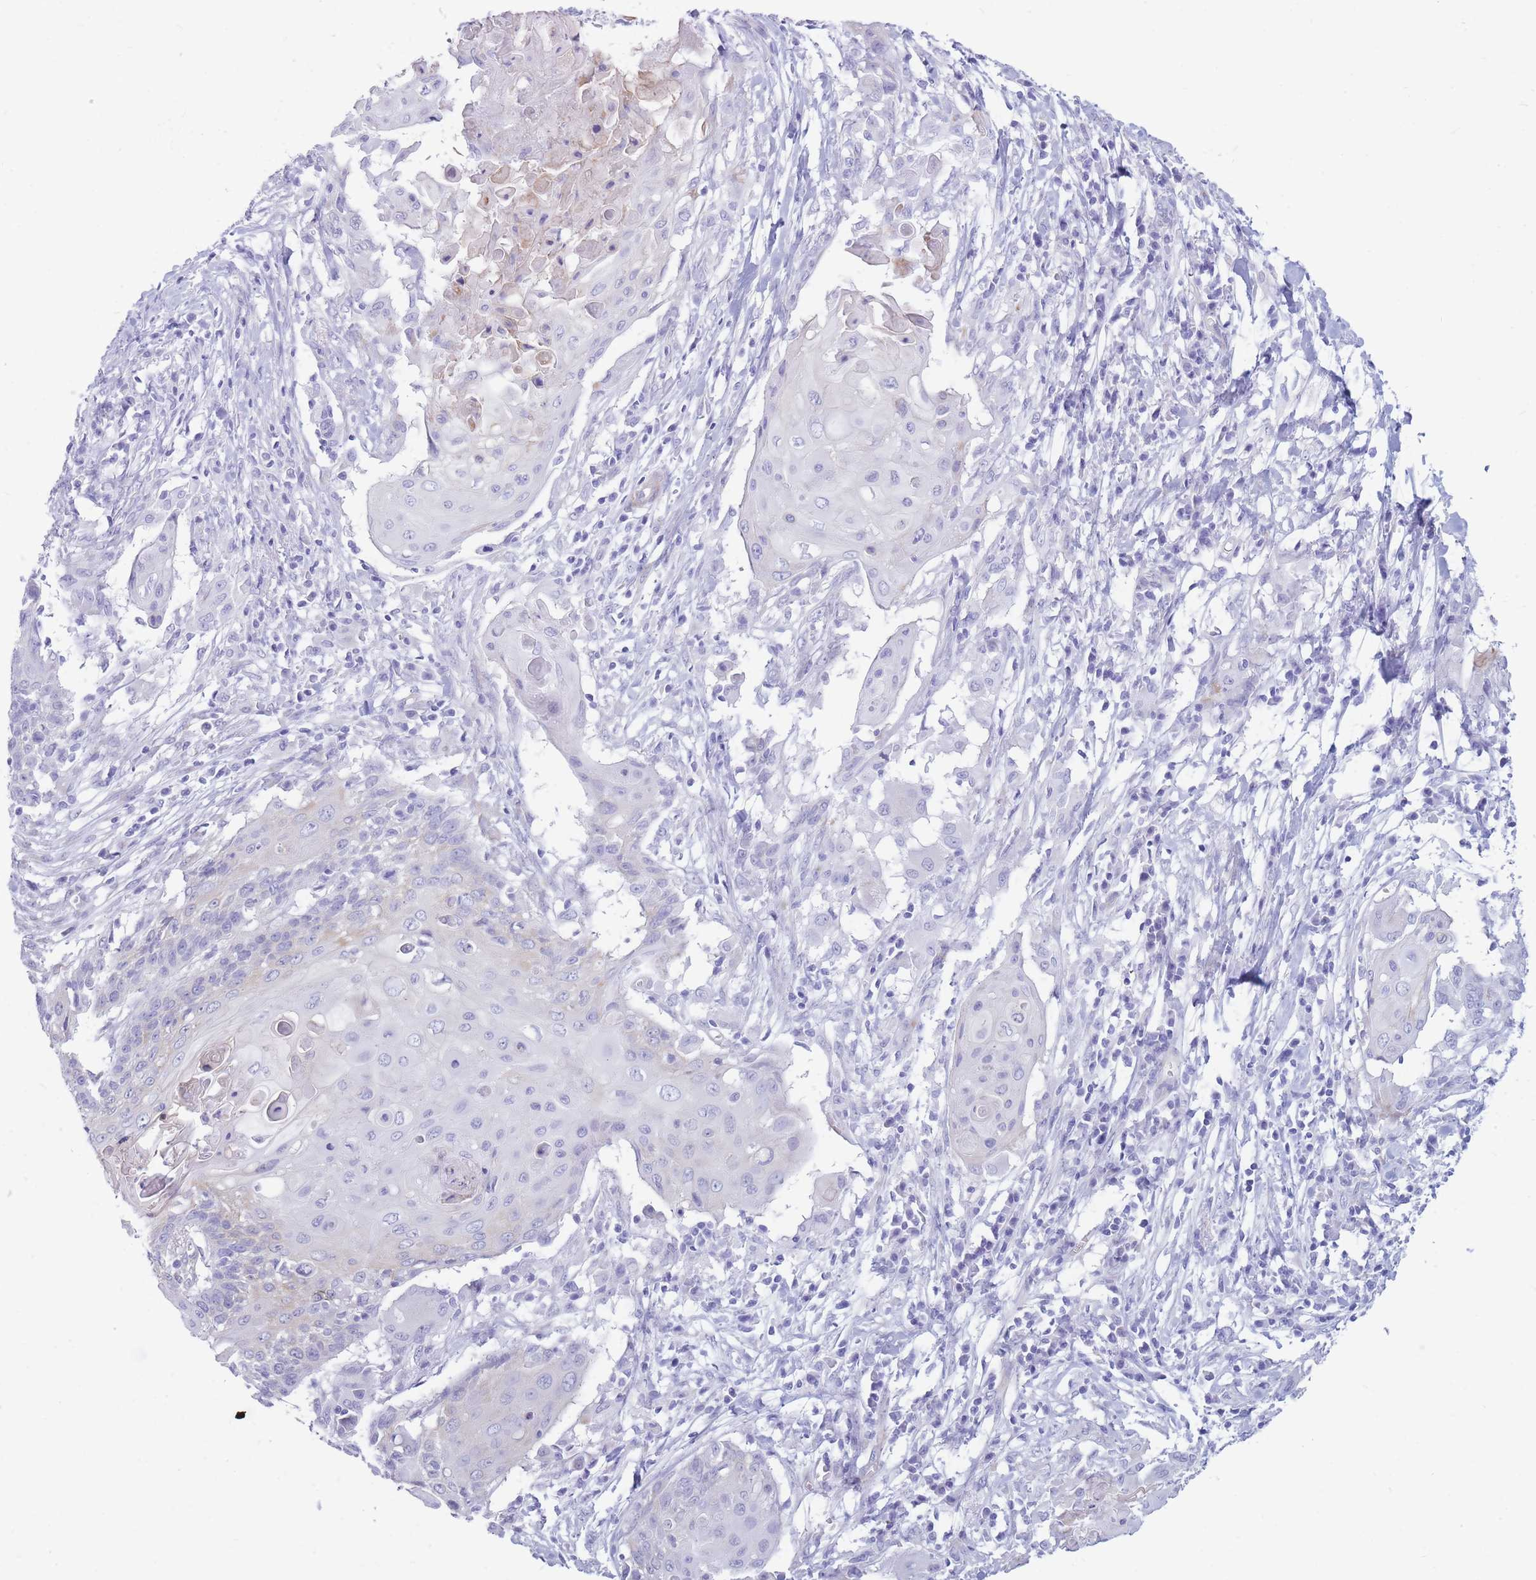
{"staining": {"intensity": "negative", "quantity": "none", "location": "none"}, "tissue": "cervical cancer", "cell_type": "Tumor cells", "image_type": "cancer", "snomed": [{"axis": "morphology", "description": "Squamous cell carcinoma, NOS"}, {"axis": "topography", "description": "Cervix"}], "caption": "There is no significant staining in tumor cells of squamous cell carcinoma (cervical). (Stains: DAB immunohistochemistry (IHC) with hematoxylin counter stain, Microscopy: brightfield microscopy at high magnification).", "gene": "MTSS2", "patient": {"sex": "female", "age": 39}}